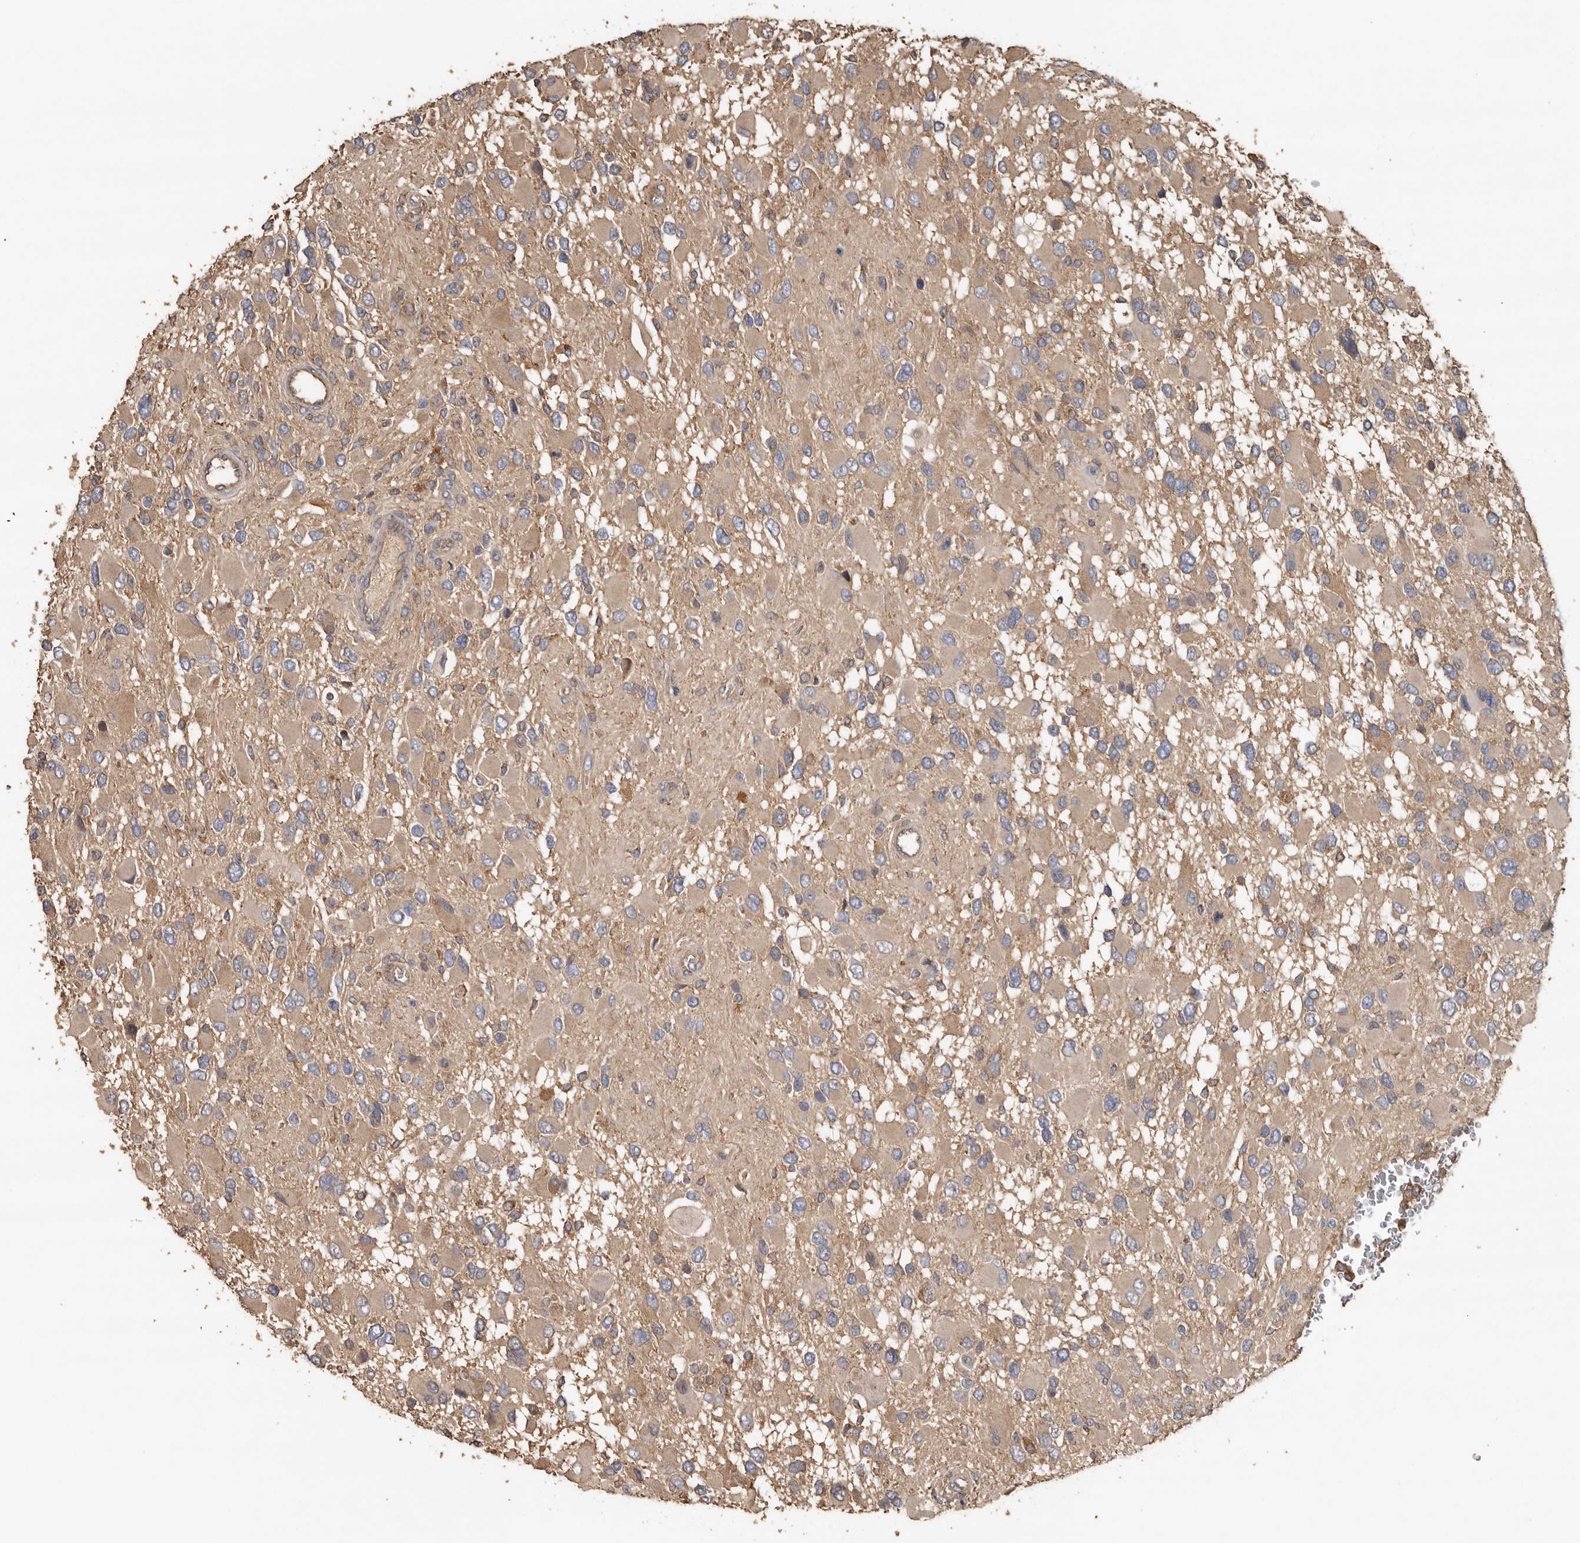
{"staining": {"intensity": "moderate", "quantity": ">75%", "location": "cytoplasmic/membranous"}, "tissue": "glioma", "cell_type": "Tumor cells", "image_type": "cancer", "snomed": [{"axis": "morphology", "description": "Glioma, malignant, High grade"}, {"axis": "topography", "description": "Brain"}], "caption": "A micrograph of human malignant glioma (high-grade) stained for a protein reveals moderate cytoplasmic/membranous brown staining in tumor cells. (brown staining indicates protein expression, while blue staining denotes nuclei).", "gene": "FLCN", "patient": {"sex": "male", "age": 53}}